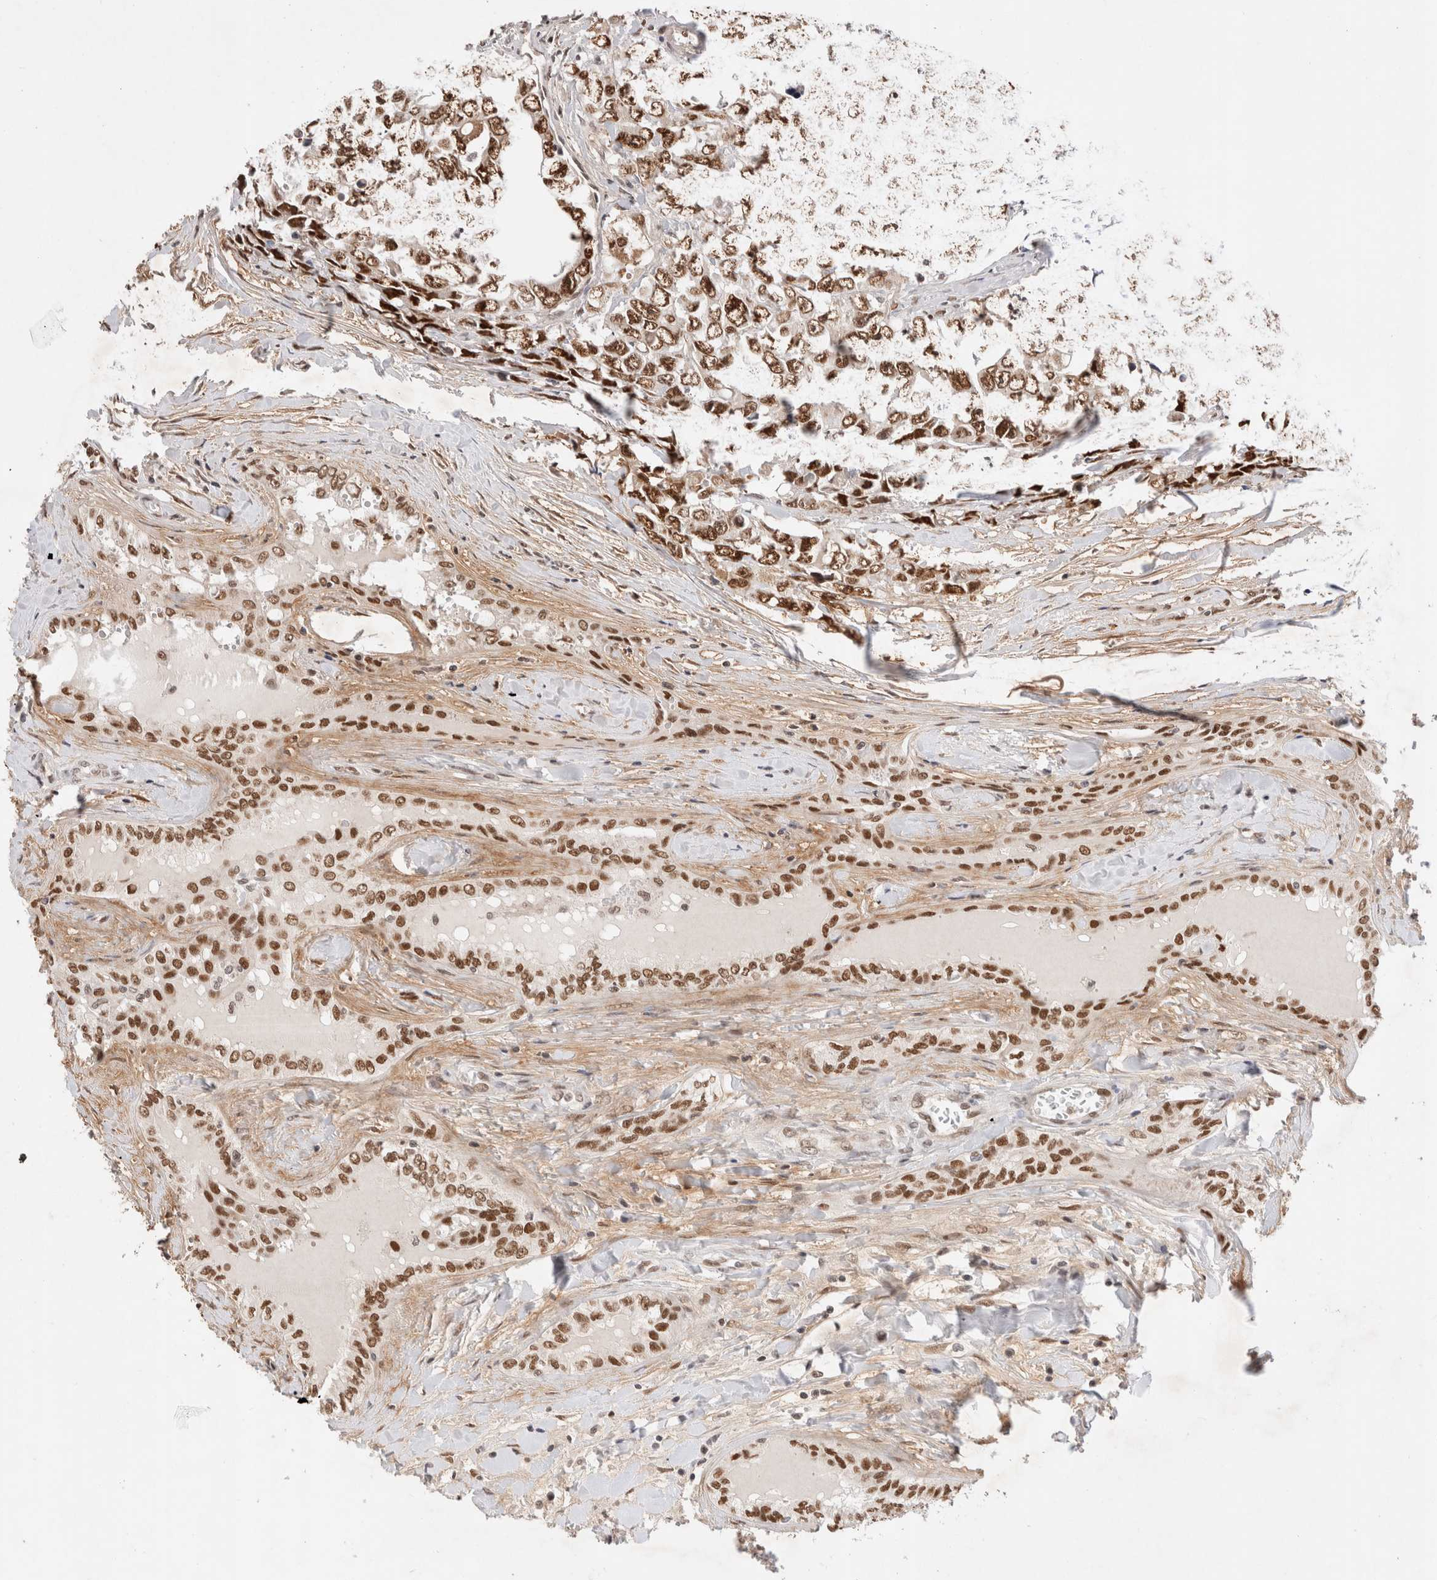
{"staining": {"intensity": "strong", "quantity": ">75%", "location": "nuclear"}, "tissue": "testis cancer", "cell_type": "Tumor cells", "image_type": "cancer", "snomed": [{"axis": "morphology", "description": "Carcinoma, Embryonal, NOS"}, {"axis": "topography", "description": "Testis"}], "caption": "Protein staining of embryonal carcinoma (testis) tissue demonstrates strong nuclear staining in approximately >75% of tumor cells.", "gene": "GTF2I", "patient": {"sex": "male", "age": 28}}